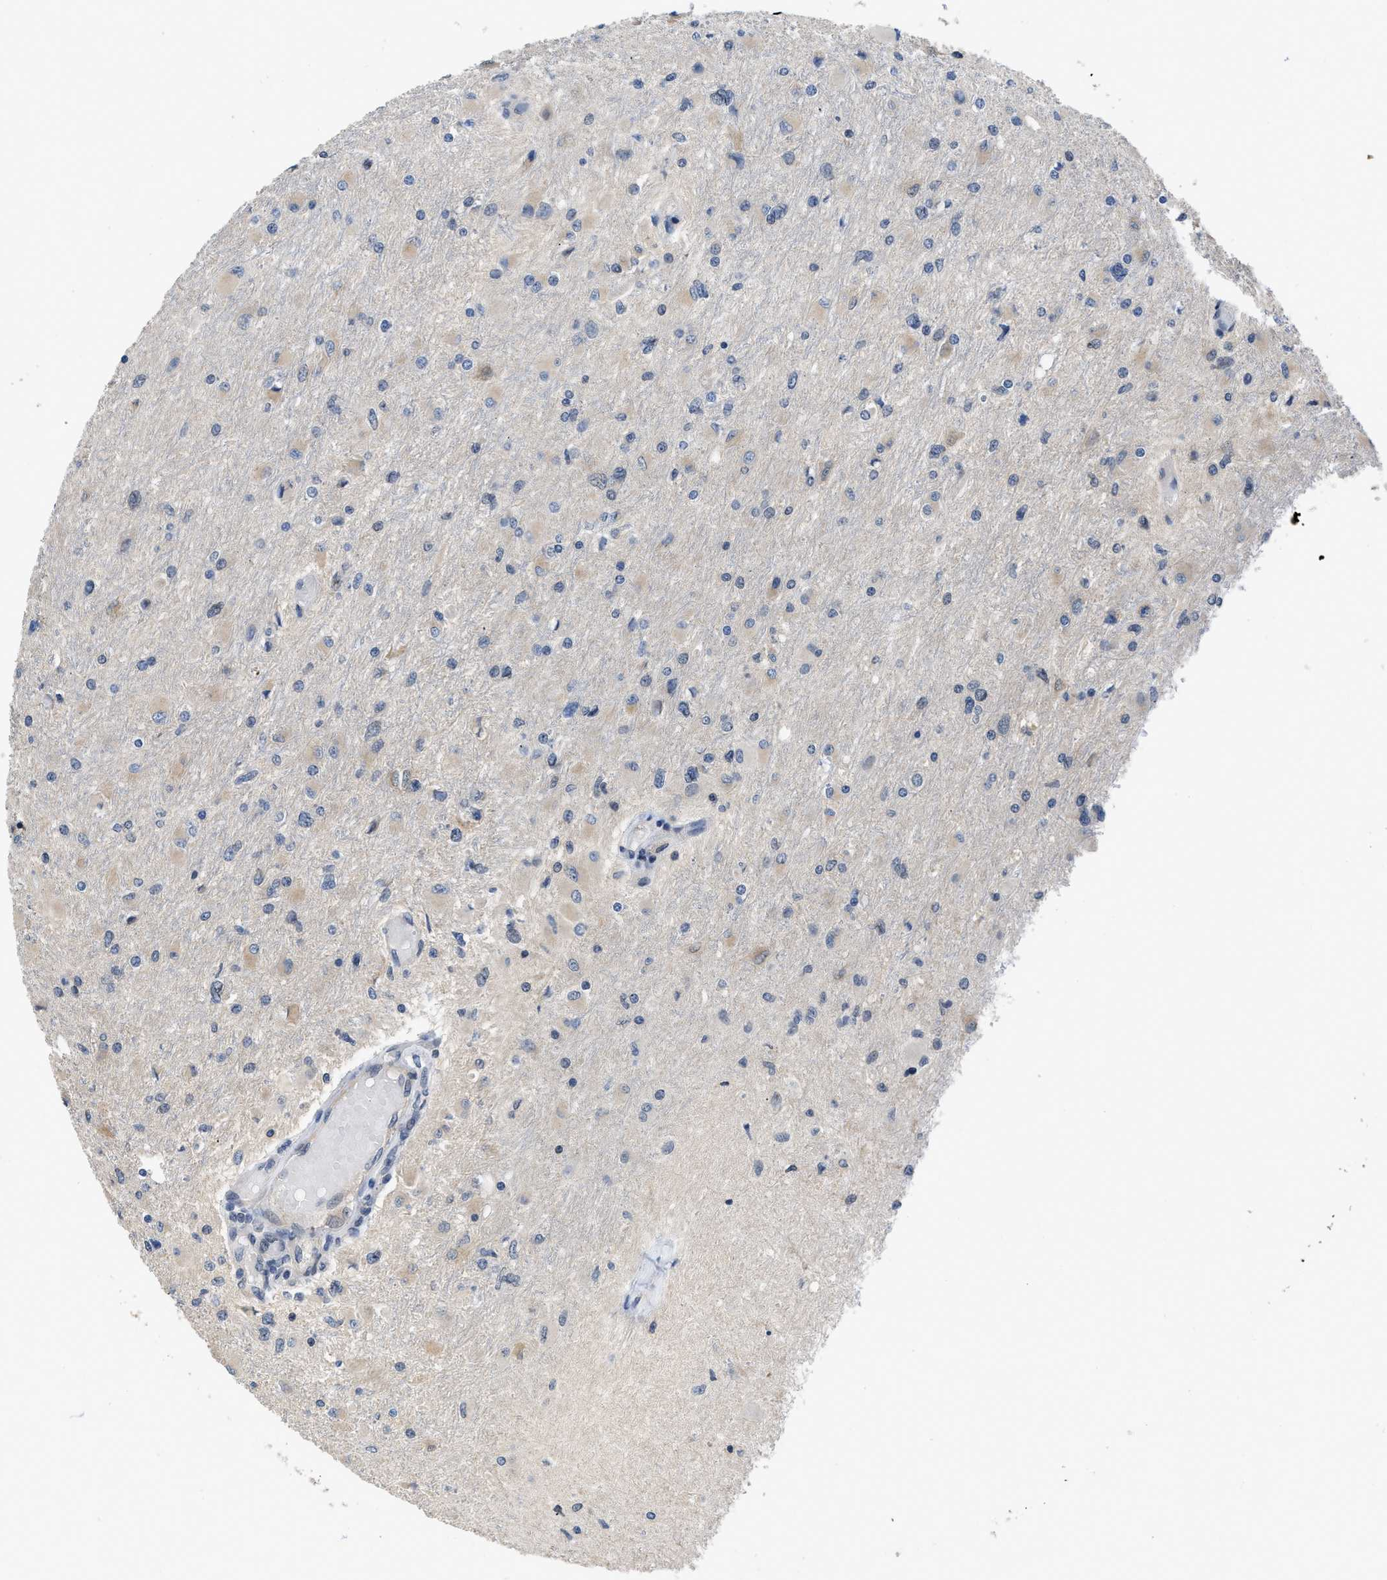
{"staining": {"intensity": "negative", "quantity": "none", "location": "none"}, "tissue": "glioma", "cell_type": "Tumor cells", "image_type": "cancer", "snomed": [{"axis": "morphology", "description": "Glioma, malignant, High grade"}, {"axis": "topography", "description": "Cerebral cortex"}], "caption": "A micrograph of malignant high-grade glioma stained for a protein reveals no brown staining in tumor cells. The staining was performed using DAB (3,3'-diaminobenzidine) to visualize the protein expression in brown, while the nuclei were stained in blue with hematoxylin (Magnification: 20x).", "gene": "TES", "patient": {"sex": "female", "age": 36}}